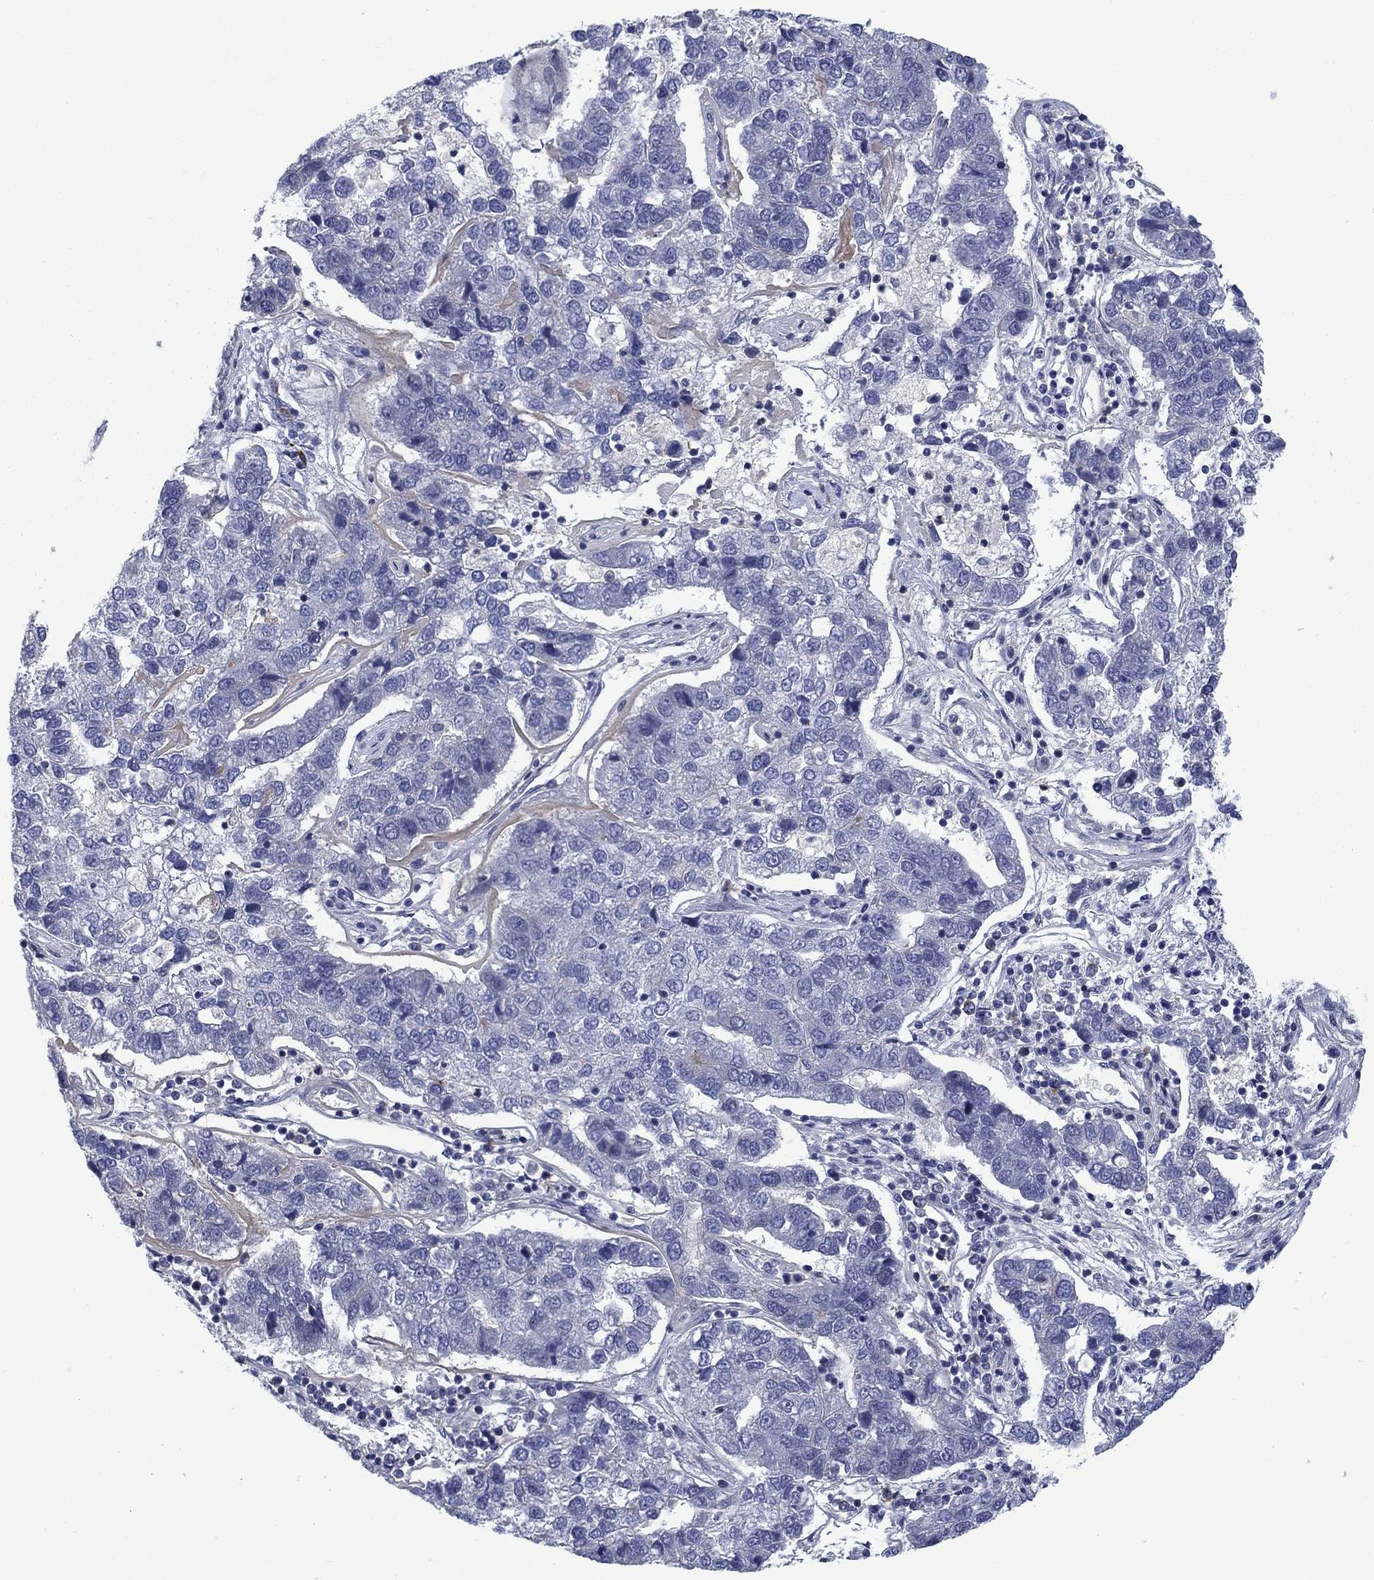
{"staining": {"intensity": "negative", "quantity": "none", "location": "none"}, "tissue": "pancreatic cancer", "cell_type": "Tumor cells", "image_type": "cancer", "snomed": [{"axis": "morphology", "description": "Adenocarcinoma, NOS"}, {"axis": "topography", "description": "Pancreas"}], "caption": "An immunohistochemistry (IHC) photomicrograph of pancreatic cancer is shown. There is no staining in tumor cells of pancreatic cancer. The staining was performed using DAB to visualize the protein expression in brown, while the nuclei were stained in blue with hematoxylin (Magnification: 20x).", "gene": "KIF15", "patient": {"sex": "female", "age": 61}}